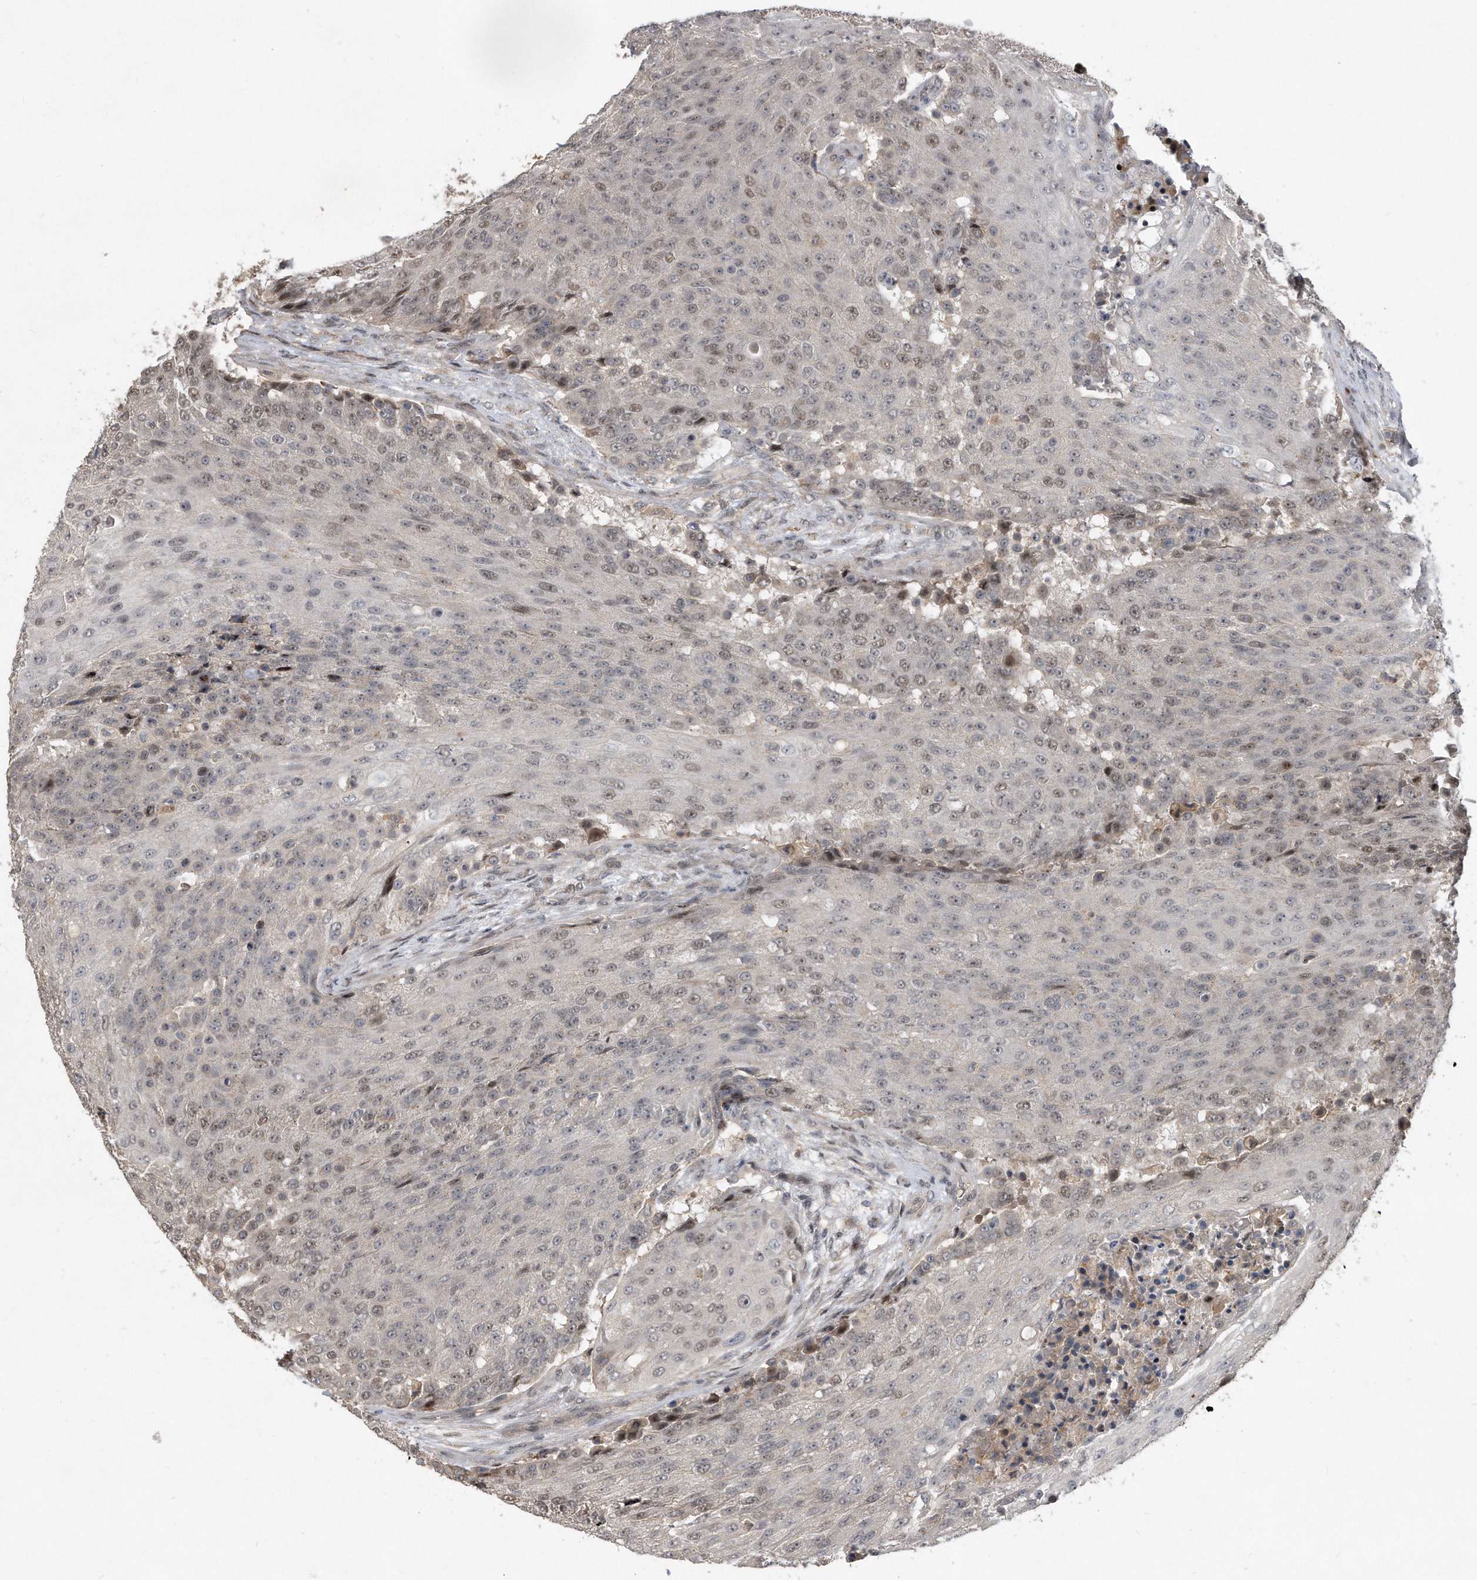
{"staining": {"intensity": "weak", "quantity": "25%-75%", "location": "nuclear"}, "tissue": "urothelial cancer", "cell_type": "Tumor cells", "image_type": "cancer", "snomed": [{"axis": "morphology", "description": "Urothelial carcinoma, High grade"}, {"axis": "topography", "description": "Urinary bladder"}], "caption": "Weak nuclear positivity is present in about 25%-75% of tumor cells in urothelial carcinoma (high-grade). The protein is stained brown, and the nuclei are stained in blue (DAB IHC with brightfield microscopy, high magnification).", "gene": "PGBD2", "patient": {"sex": "female", "age": 63}}